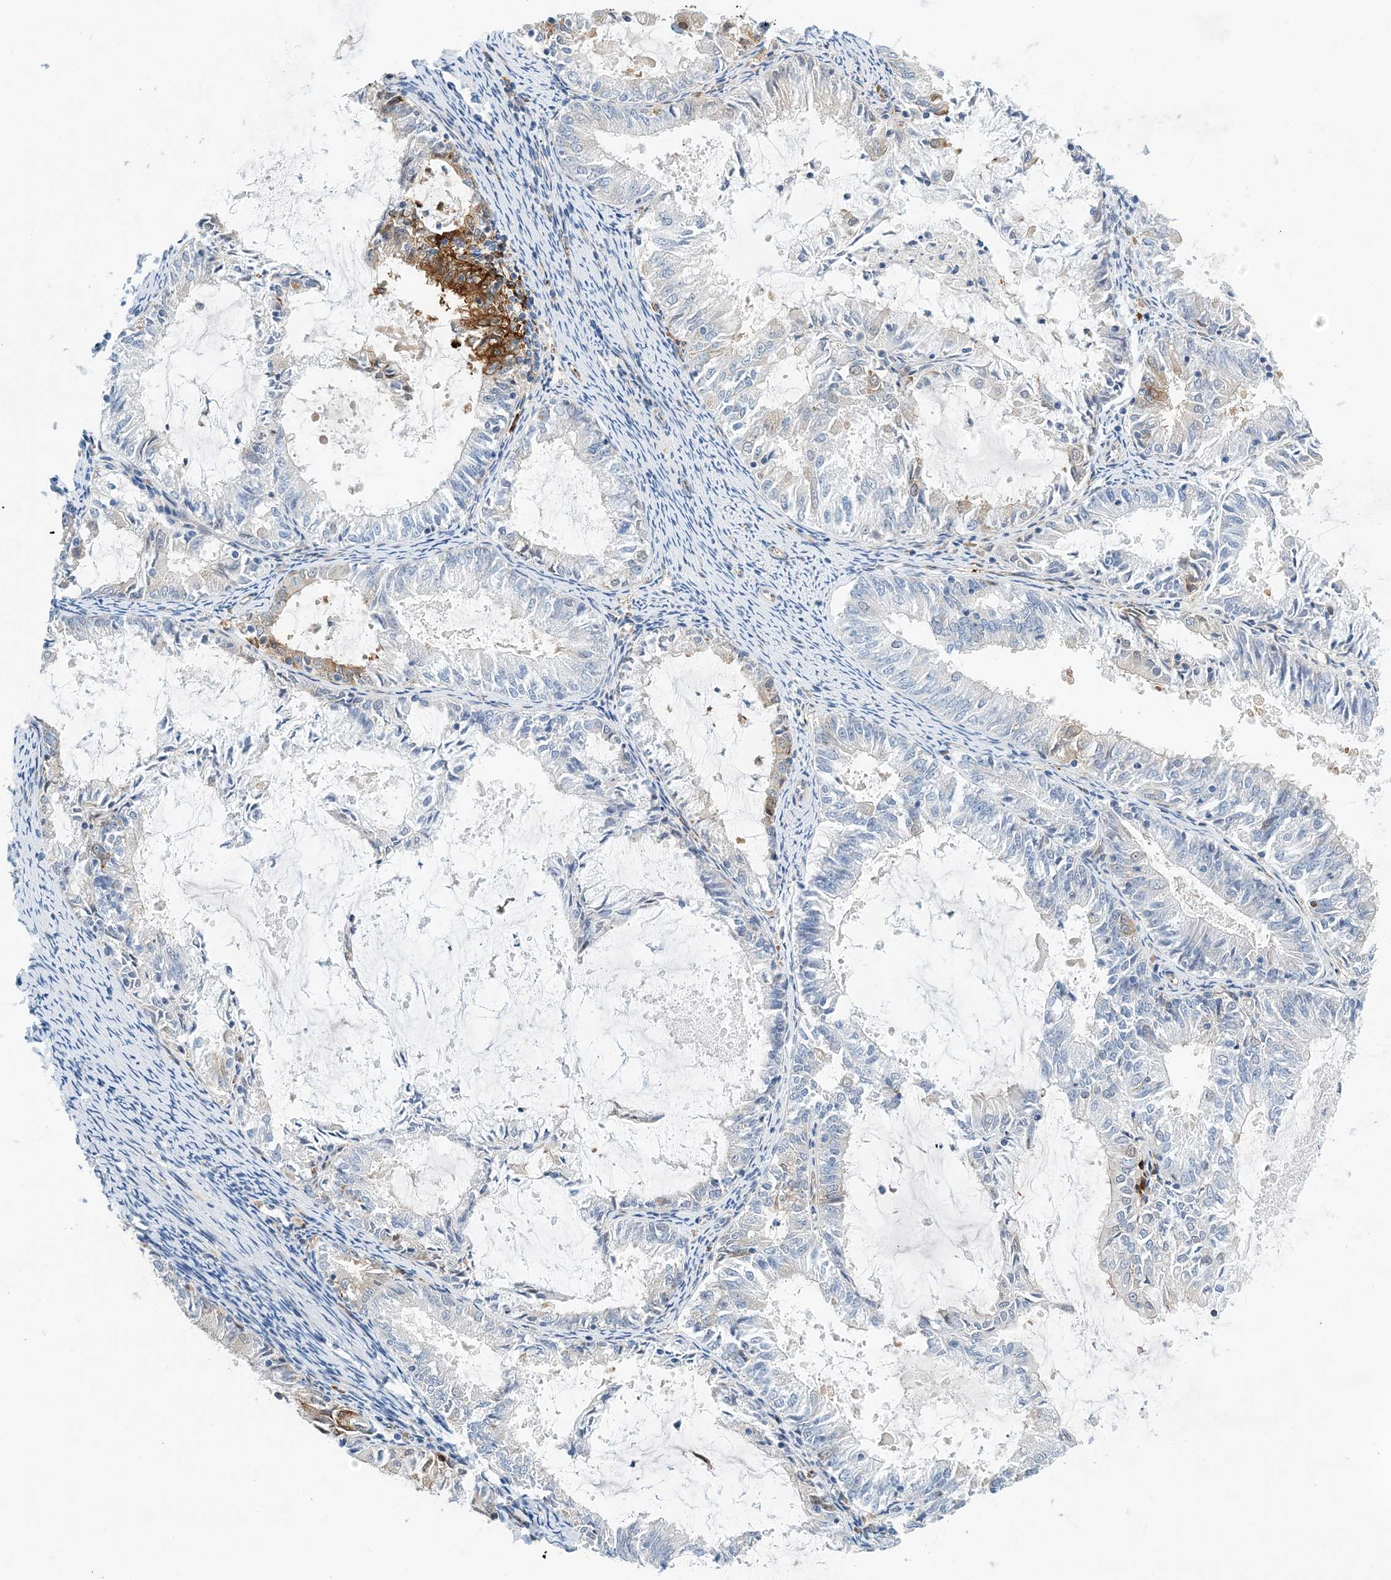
{"staining": {"intensity": "negative", "quantity": "none", "location": "none"}, "tissue": "endometrial cancer", "cell_type": "Tumor cells", "image_type": "cancer", "snomed": [{"axis": "morphology", "description": "Adenocarcinoma, NOS"}, {"axis": "topography", "description": "Endometrium"}], "caption": "Histopathology image shows no significant protein positivity in tumor cells of endometrial cancer (adenocarcinoma).", "gene": "PCDHA2", "patient": {"sex": "female", "age": 57}}